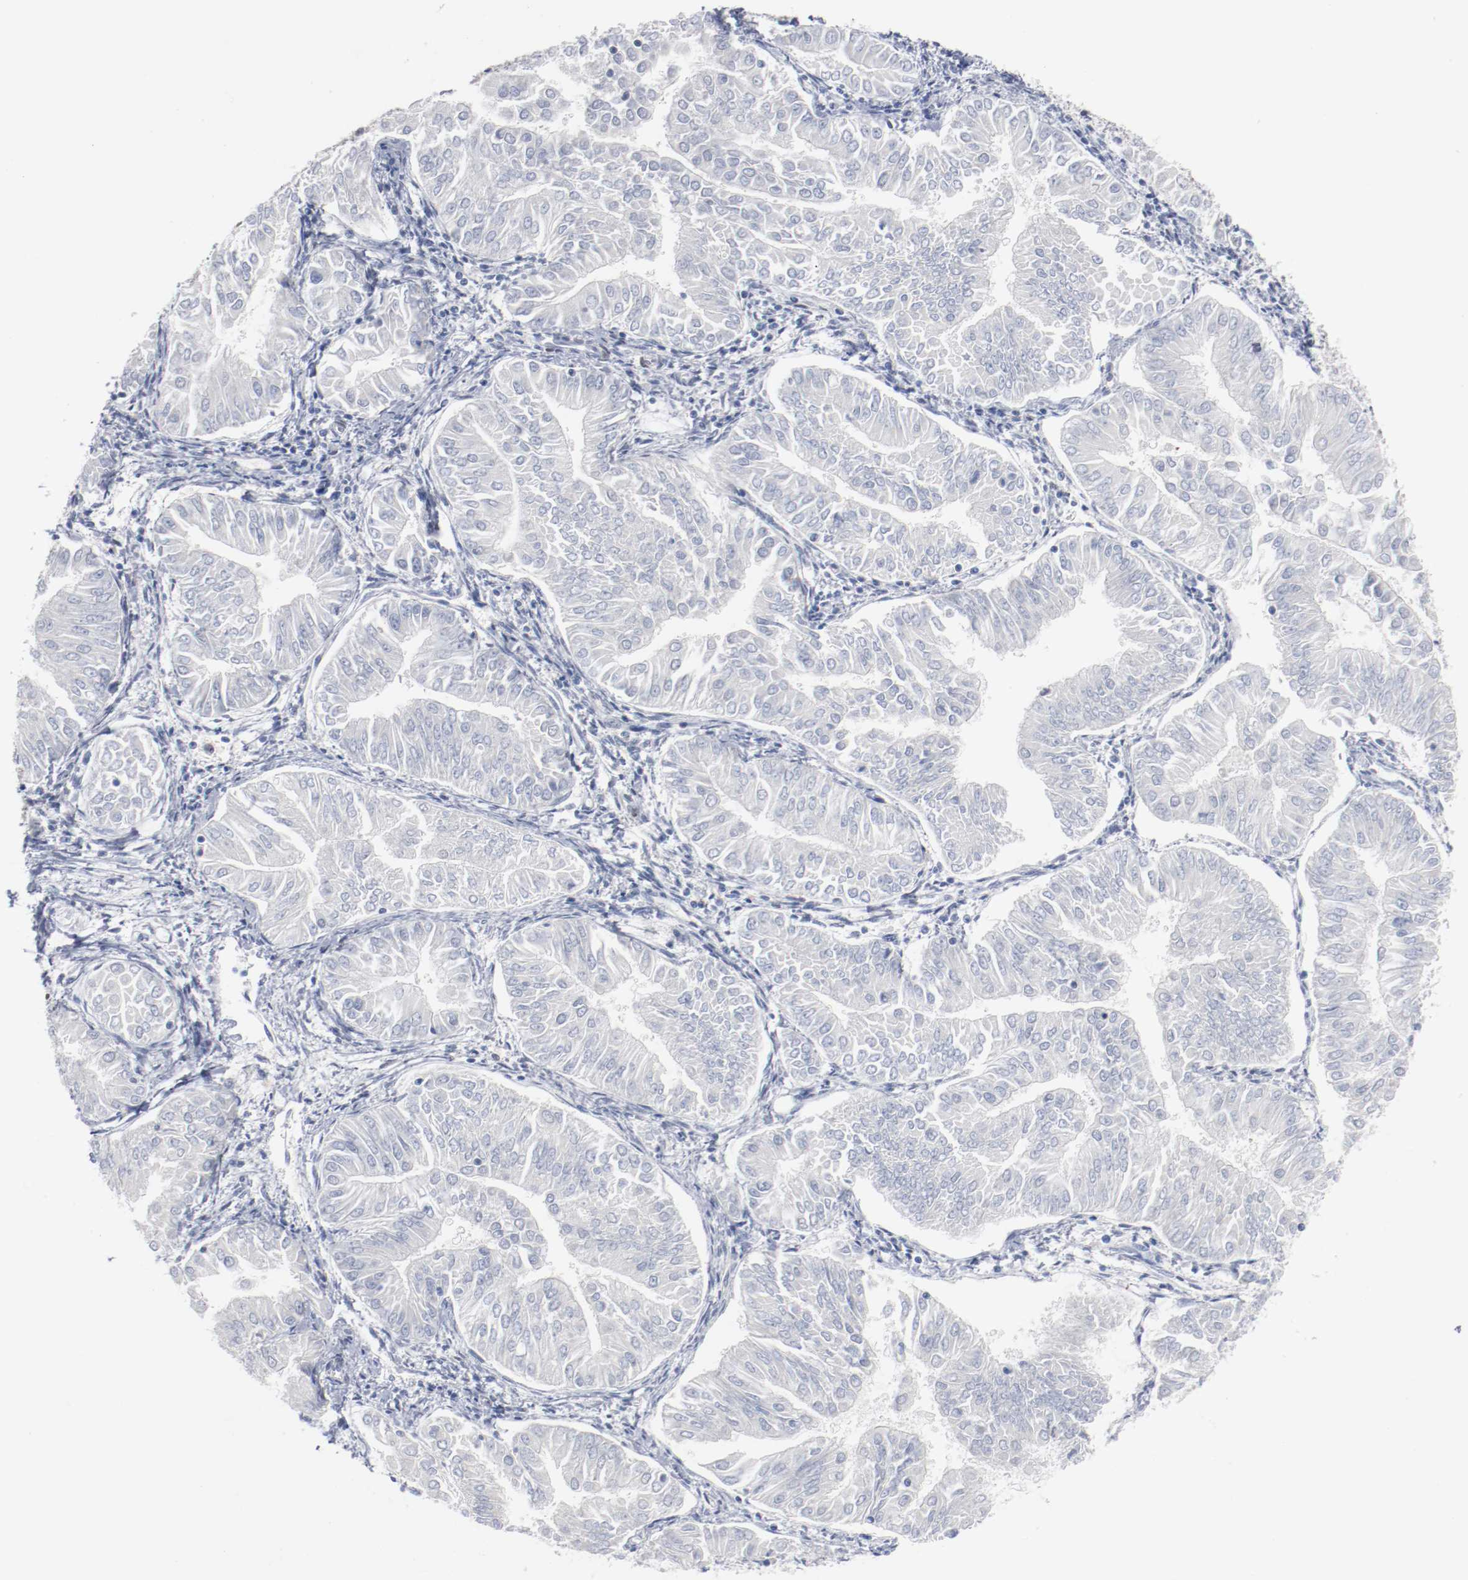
{"staining": {"intensity": "negative", "quantity": "none", "location": "none"}, "tissue": "endometrial cancer", "cell_type": "Tumor cells", "image_type": "cancer", "snomed": [{"axis": "morphology", "description": "Adenocarcinoma, NOS"}, {"axis": "topography", "description": "Endometrium"}], "caption": "Endometrial cancer (adenocarcinoma) stained for a protein using IHC demonstrates no positivity tumor cells.", "gene": "ZEB2", "patient": {"sex": "female", "age": 53}}